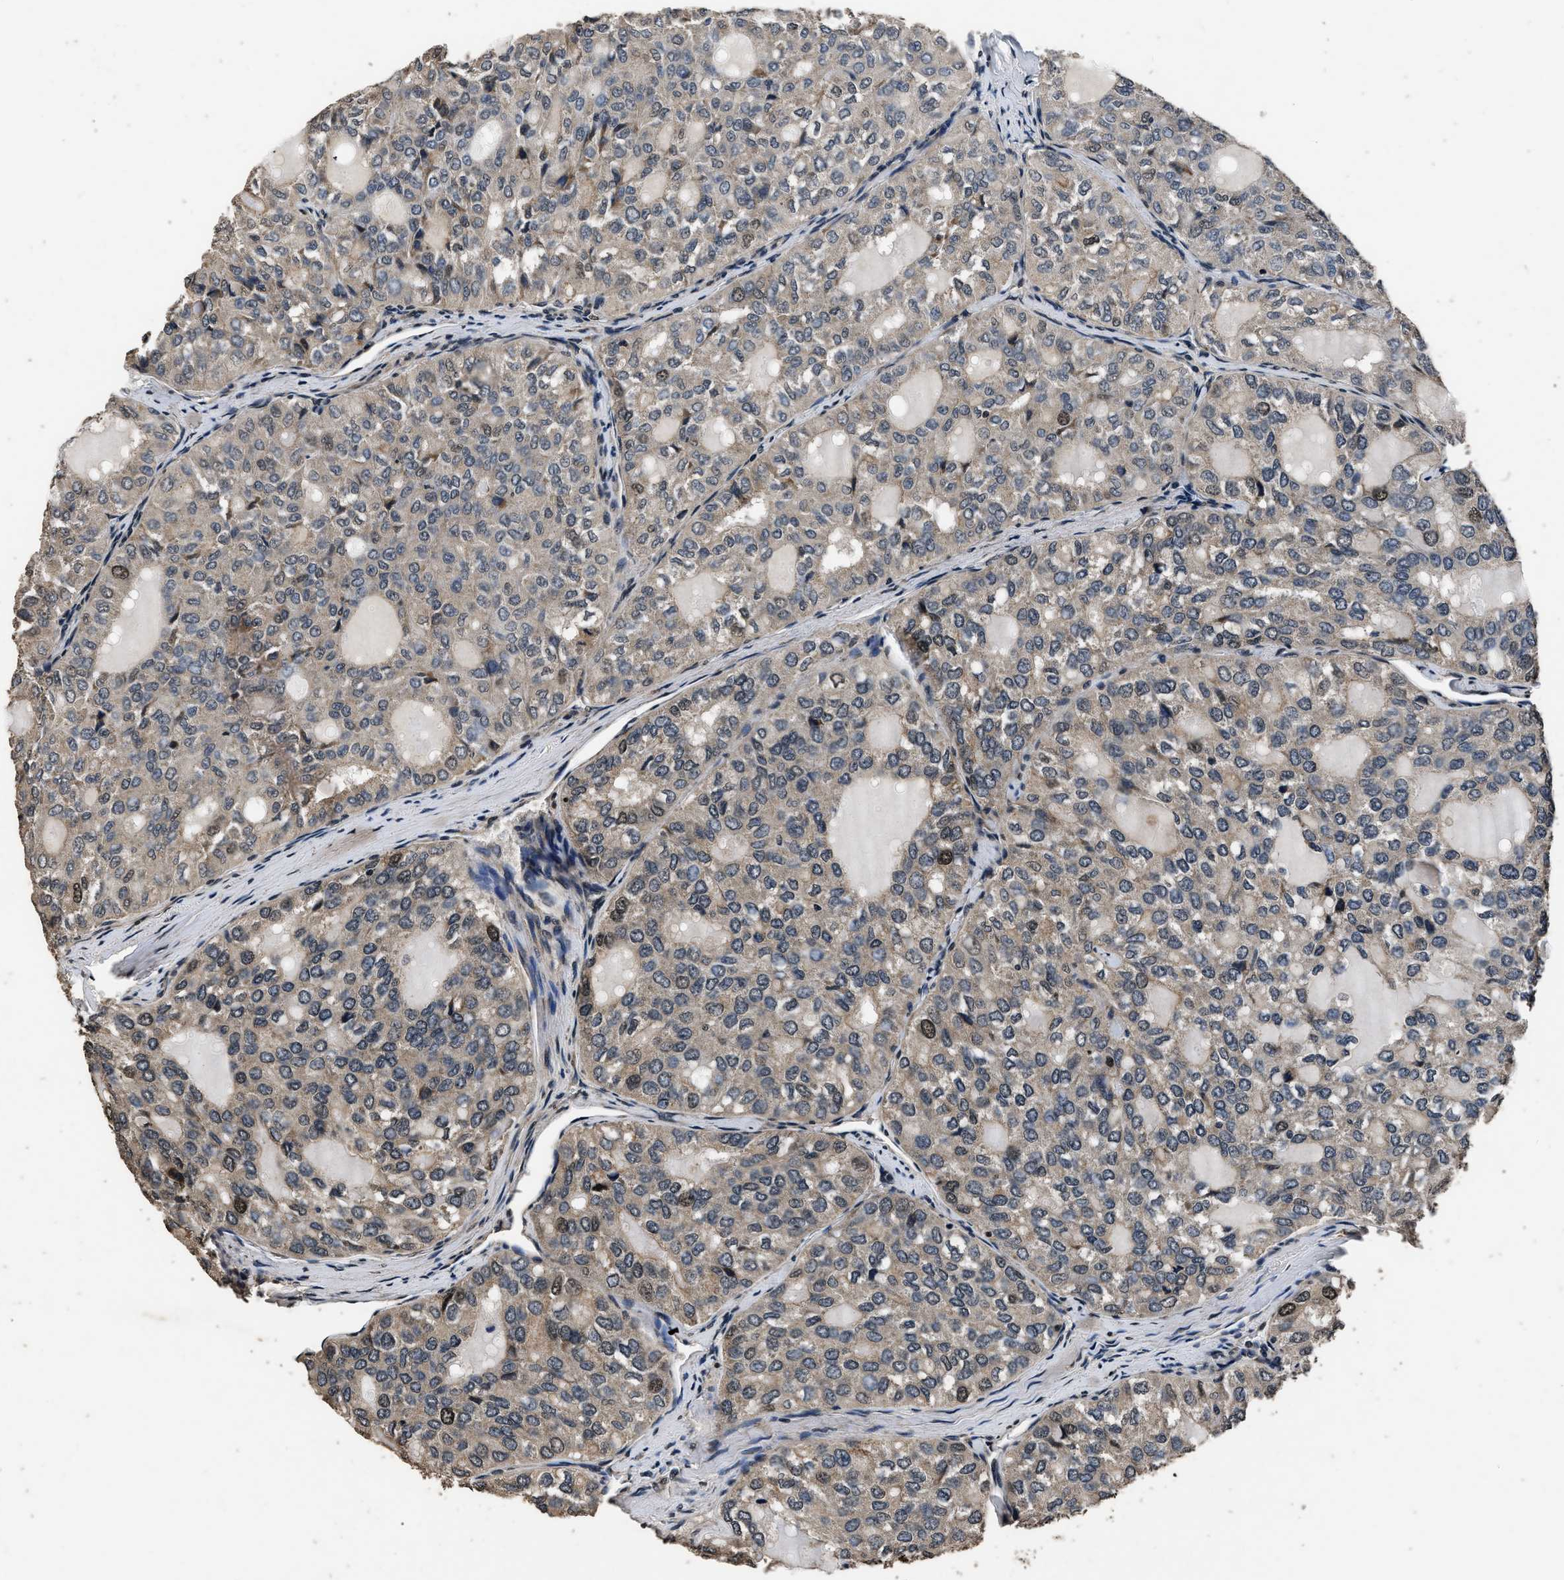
{"staining": {"intensity": "weak", "quantity": ">75%", "location": "cytoplasmic/membranous,nuclear"}, "tissue": "thyroid cancer", "cell_type": "Tumor cells", "image_type": "cancer", "snomed": [{"axis": "morphology", "description": "Follicular adenoma carcinoma, NOS"}, {"axis": "topography", "description": "Thyroid gland"}], "caption": "The histopathology image reveals immunohistochemical staining of thyroid follicular adenoma carcinoma. There is weak cytoplasmic/membranous and nuclear positivity is identified in about >75% of tumor cells.", "gene": "CSTF1", "patient": {"sex": "male", "age": 75}}